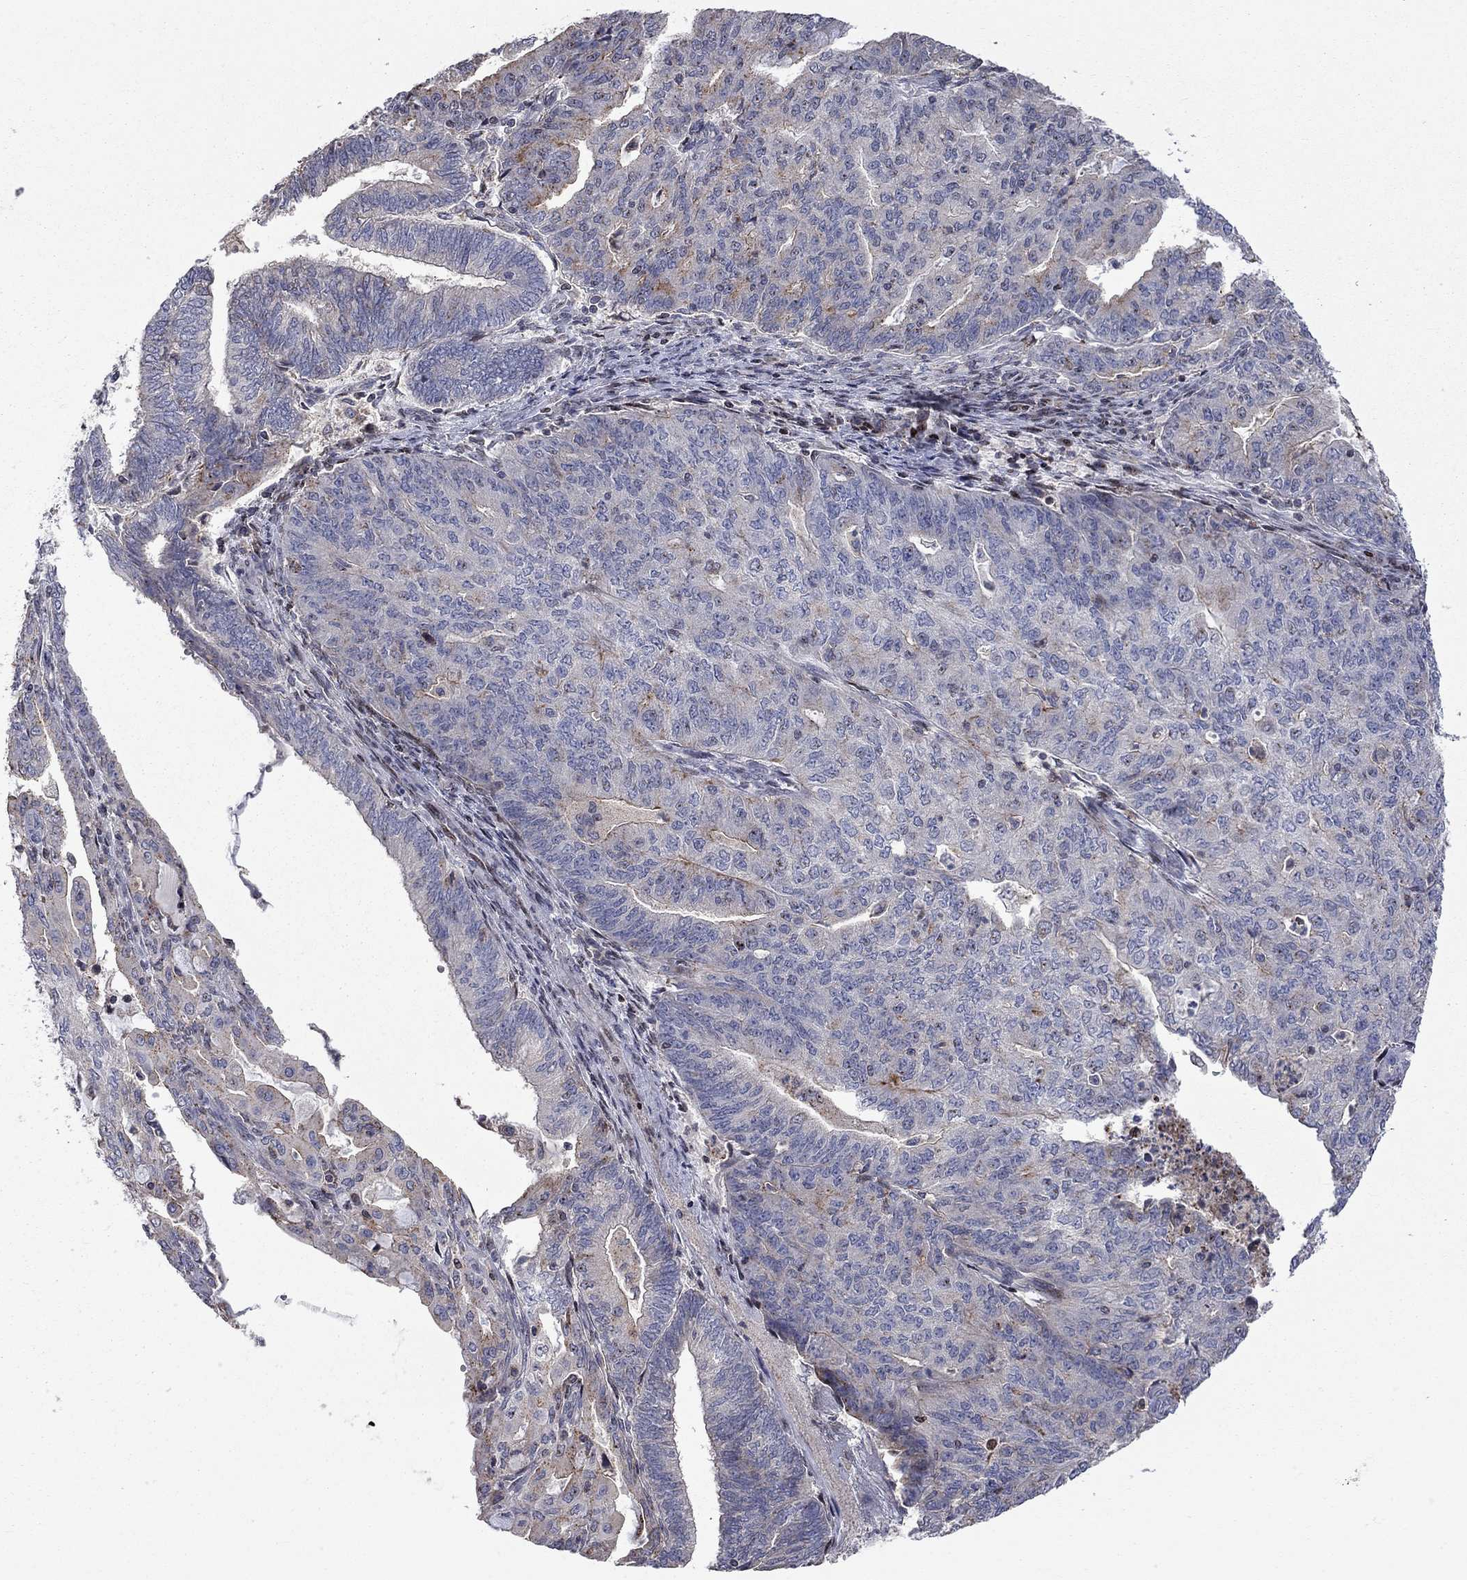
{"staining": {"intensity": "strong", "quantity": "<25%", "location": "cytoplasmic/membranous"}, "tissue": "endometrial cancer", "cell_type": "Tumor cells", "image_type": "cancer", "snomed": [{"axis": "morphology", "description": "Adenocarcinoma, NOS"}, {"axis": "topography", "description": "Endometrium"}], "caption": "Human endometrial cancer (adenocarcinoma) stained with a brown dye demonstrates strong cytoplasmic/membranous positive positivity in about <25% of tumor cells.", "gene": "ERN2", "patient": {"sex": "female", "age": 82}}